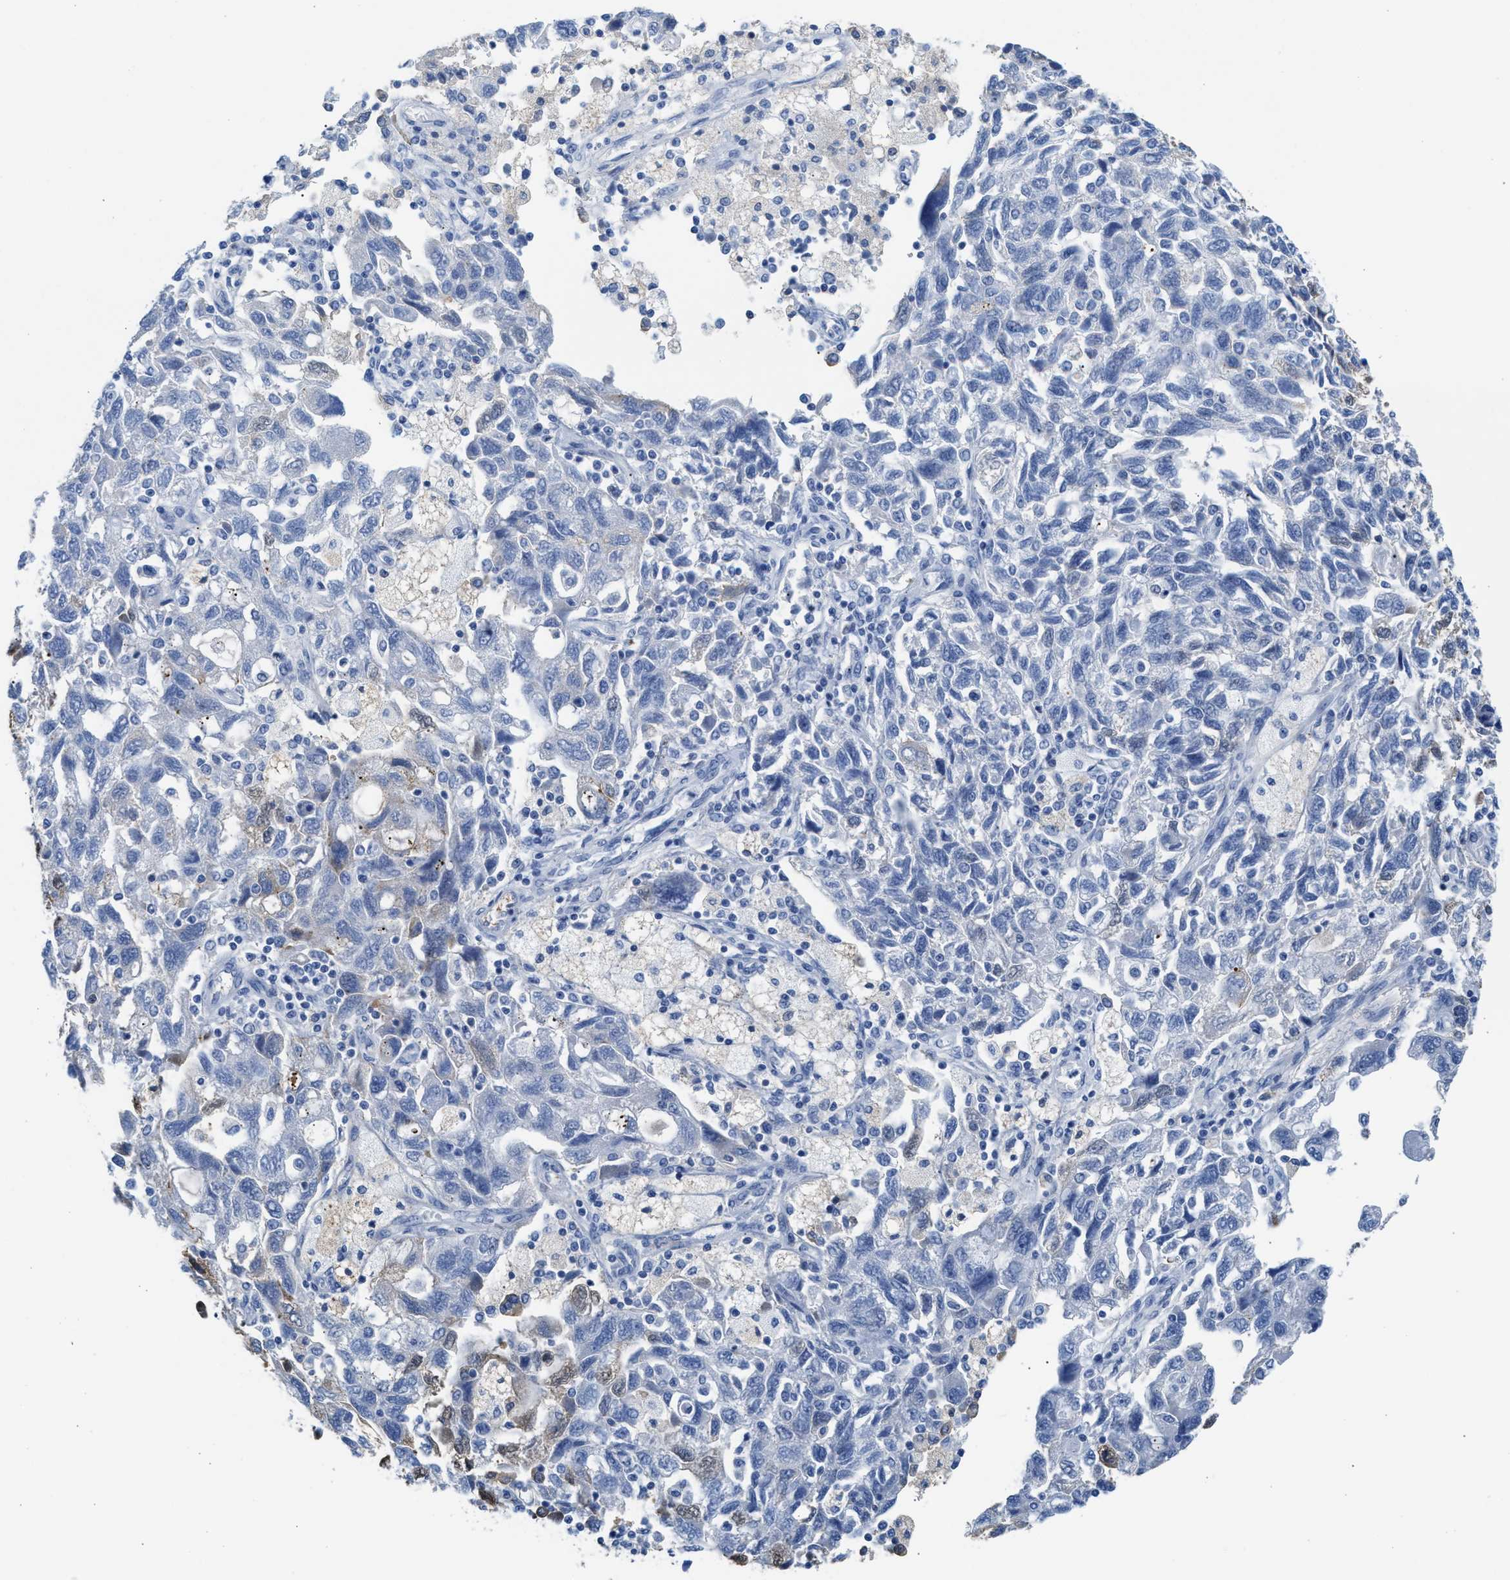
{"staining": {"intensity": "negative", "quantity": "none", "location": "none"}, "tissue": "ovarian cancer", "cell_type": "Tumor cells", "image_type": "cancer", "snomed": [{"axis": "morphology", "description": "Carcinoma, NOS"}, {"axis": "morphology", "description": "Cystadenocarcinoma, serous, NOS"}, {"axis": "topography", "description": "Ovary"}], "caption": "Immunohistochemistry micrograph of neoplastic tissue: ovarian cancer (serous cystadenocarcinoma) stained with DAB reveals no significant protein positivity in tumor cells.", "gene": "TNR", "patient": {"sex": "female", "age": 69}}